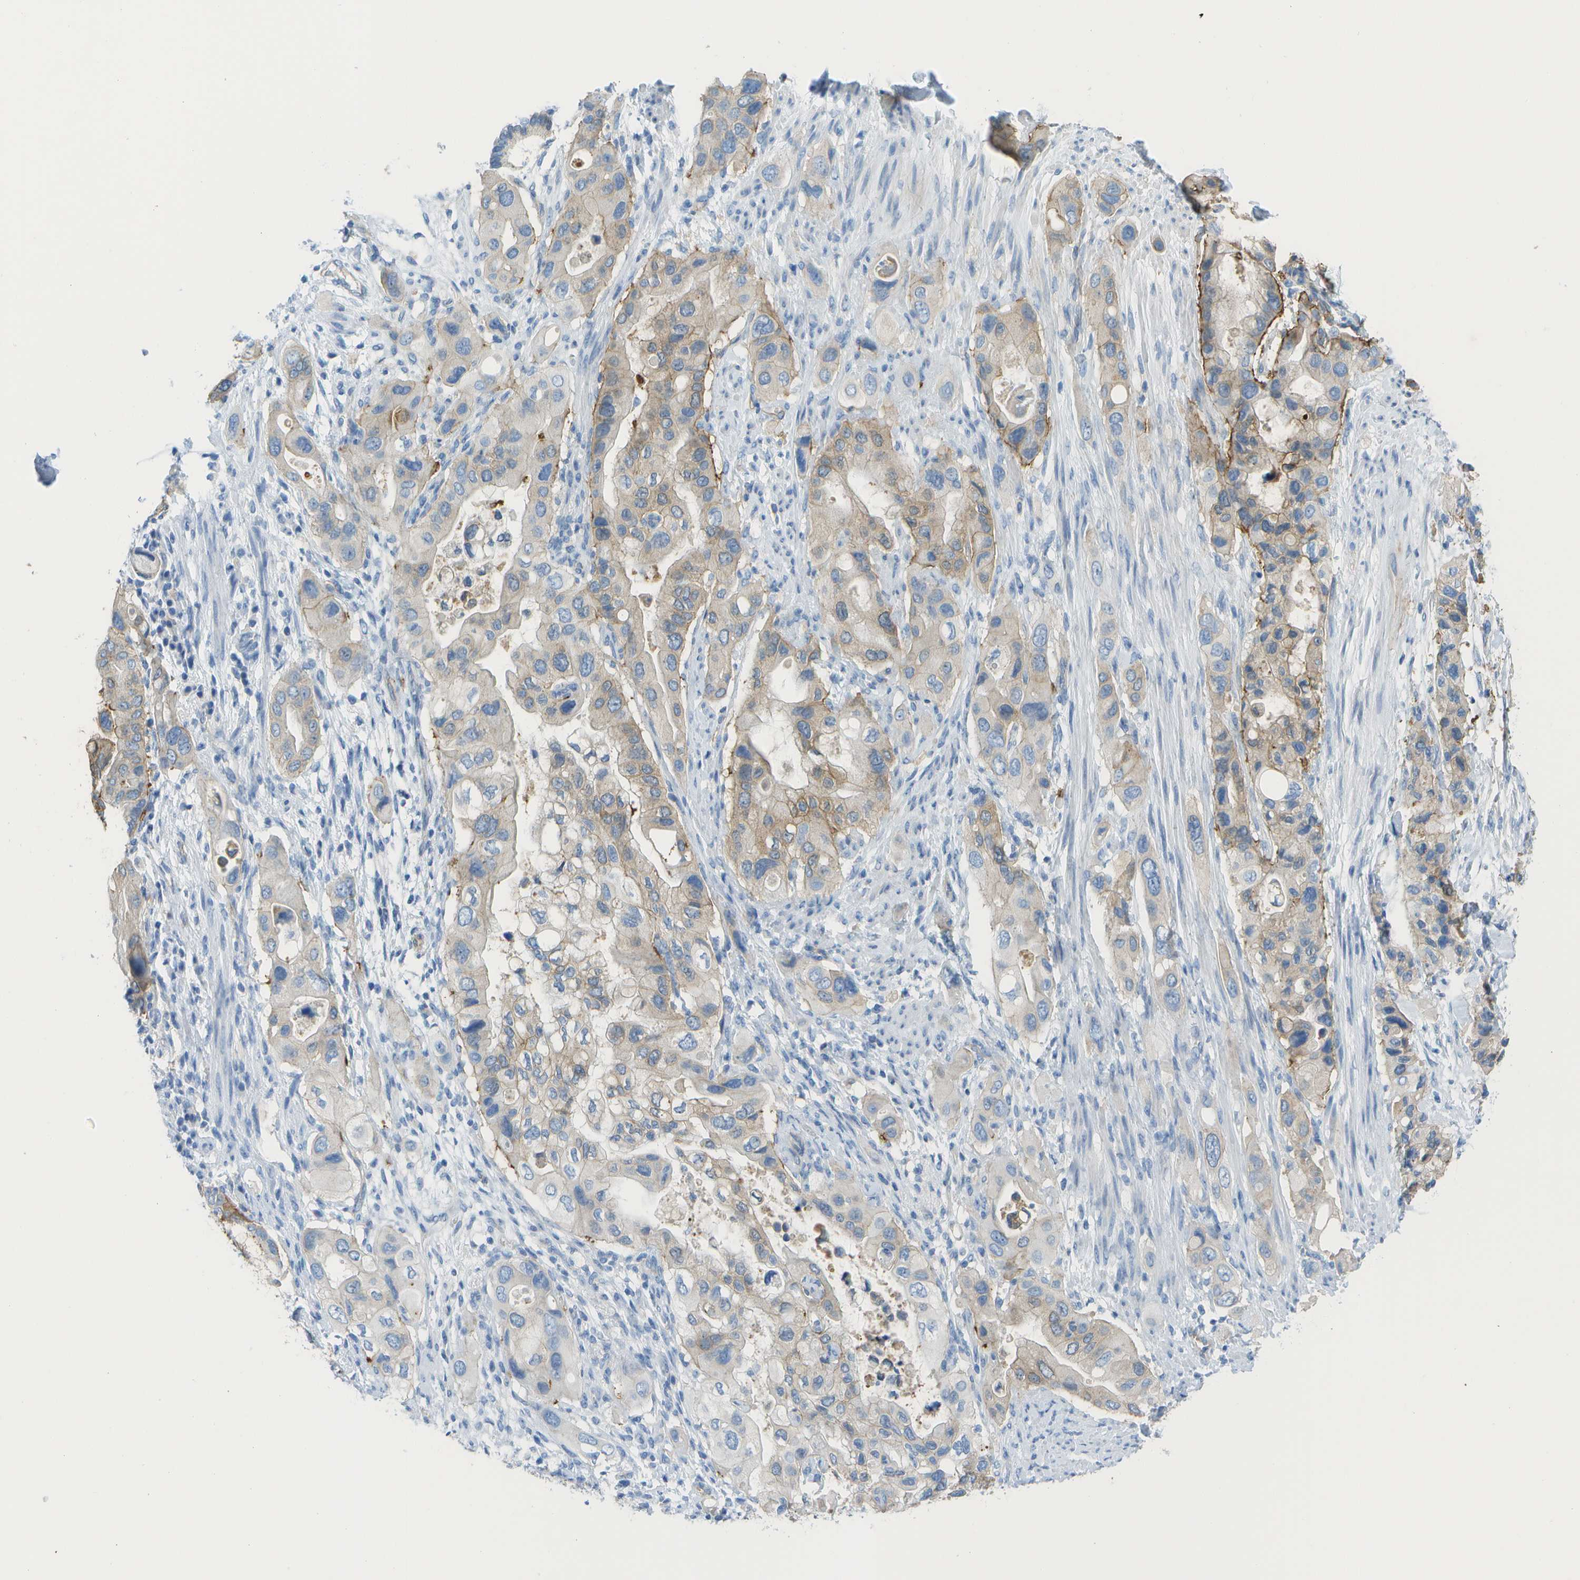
{"staining": {"intensity": "weak", "quantity": "25%-75%", "location": "cytoplasmic/membranous"}, "tissue": "pancreatic cancer", "cell_type": "Tumor cells", "image_type": "cancer", "snomed": [{"axis": "morphology", "description": "Adenocarcinoma, NOS"}, {"axis": "topography", "description": "Pancreas"}], "caption": "The image displays a brown stain indicating the presence of a protein in the cytoplasmic/membranous of tumor cells in pancreatic cancer (adenocarcinoma). The staining was performed using DAB (3,3'-diaminobenzidine), with brown indicating positive protein expression. Nuclei are stained blue with hematoxylin.", "gene": "CD46", "patient": {"sex": "female", "age": 56}}